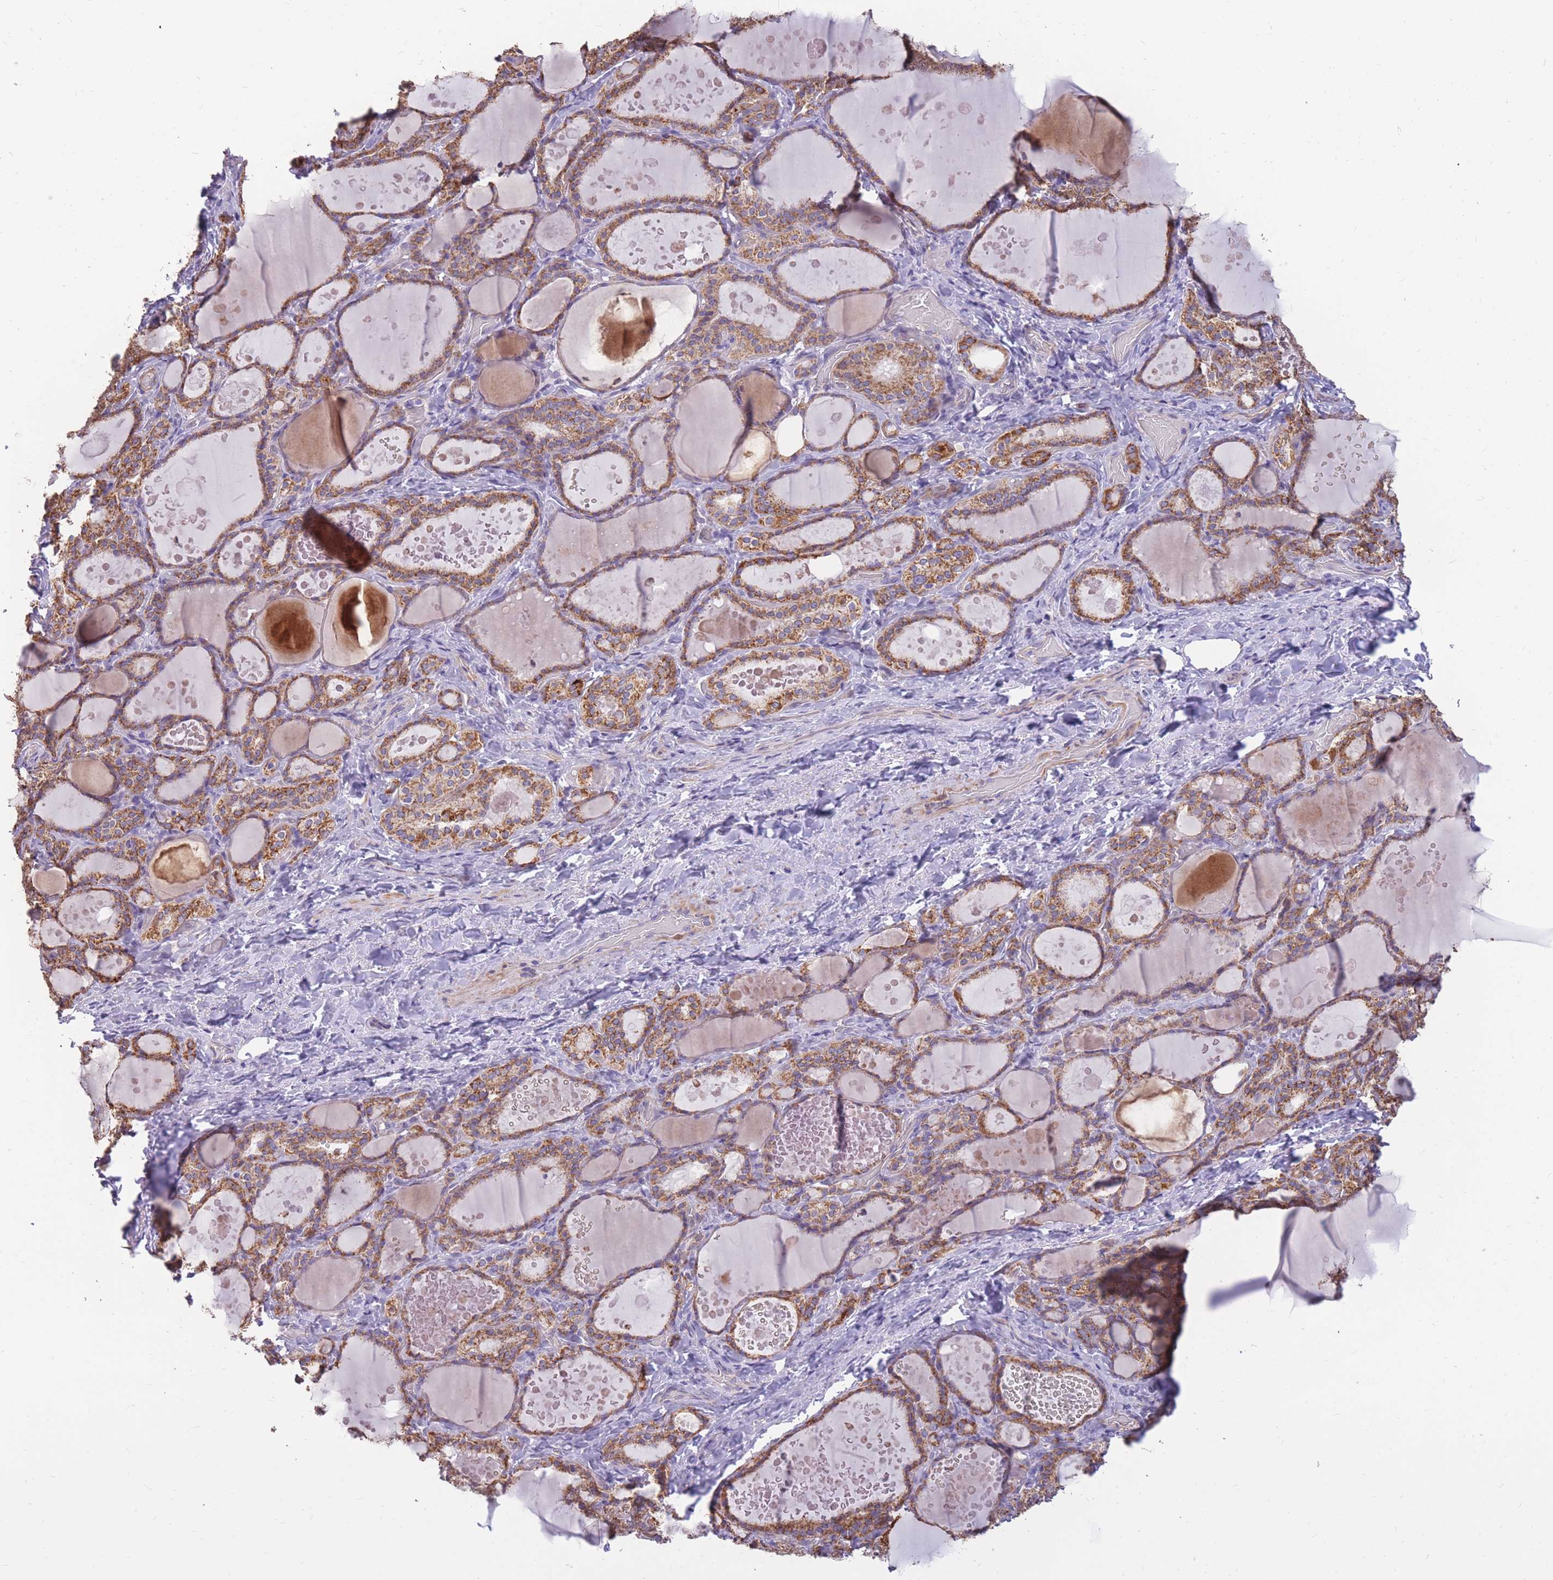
{"staining": {"intensity": "moderate", "quantity": ">75%", "location": "cytoplasmic/membranous"}, "tissue": "thyroid gland", "cell_type": "Glandular cells", "image_type": "normal", "snomed": [{"axis": "morphology", "description": "Normal tissue, NOS"}, {"axis": "topography", "description": "Thyroid gland"}], "caption": "IHC micrograph of benign human thyroid gland stained for a protein (brown), which demonstrates medium levels of moderate cytoplasmic/membranous staining in approximately >75% of glandular cells.", "gene": "RNF170", "patient": {"sex": "female", "age": 46}}